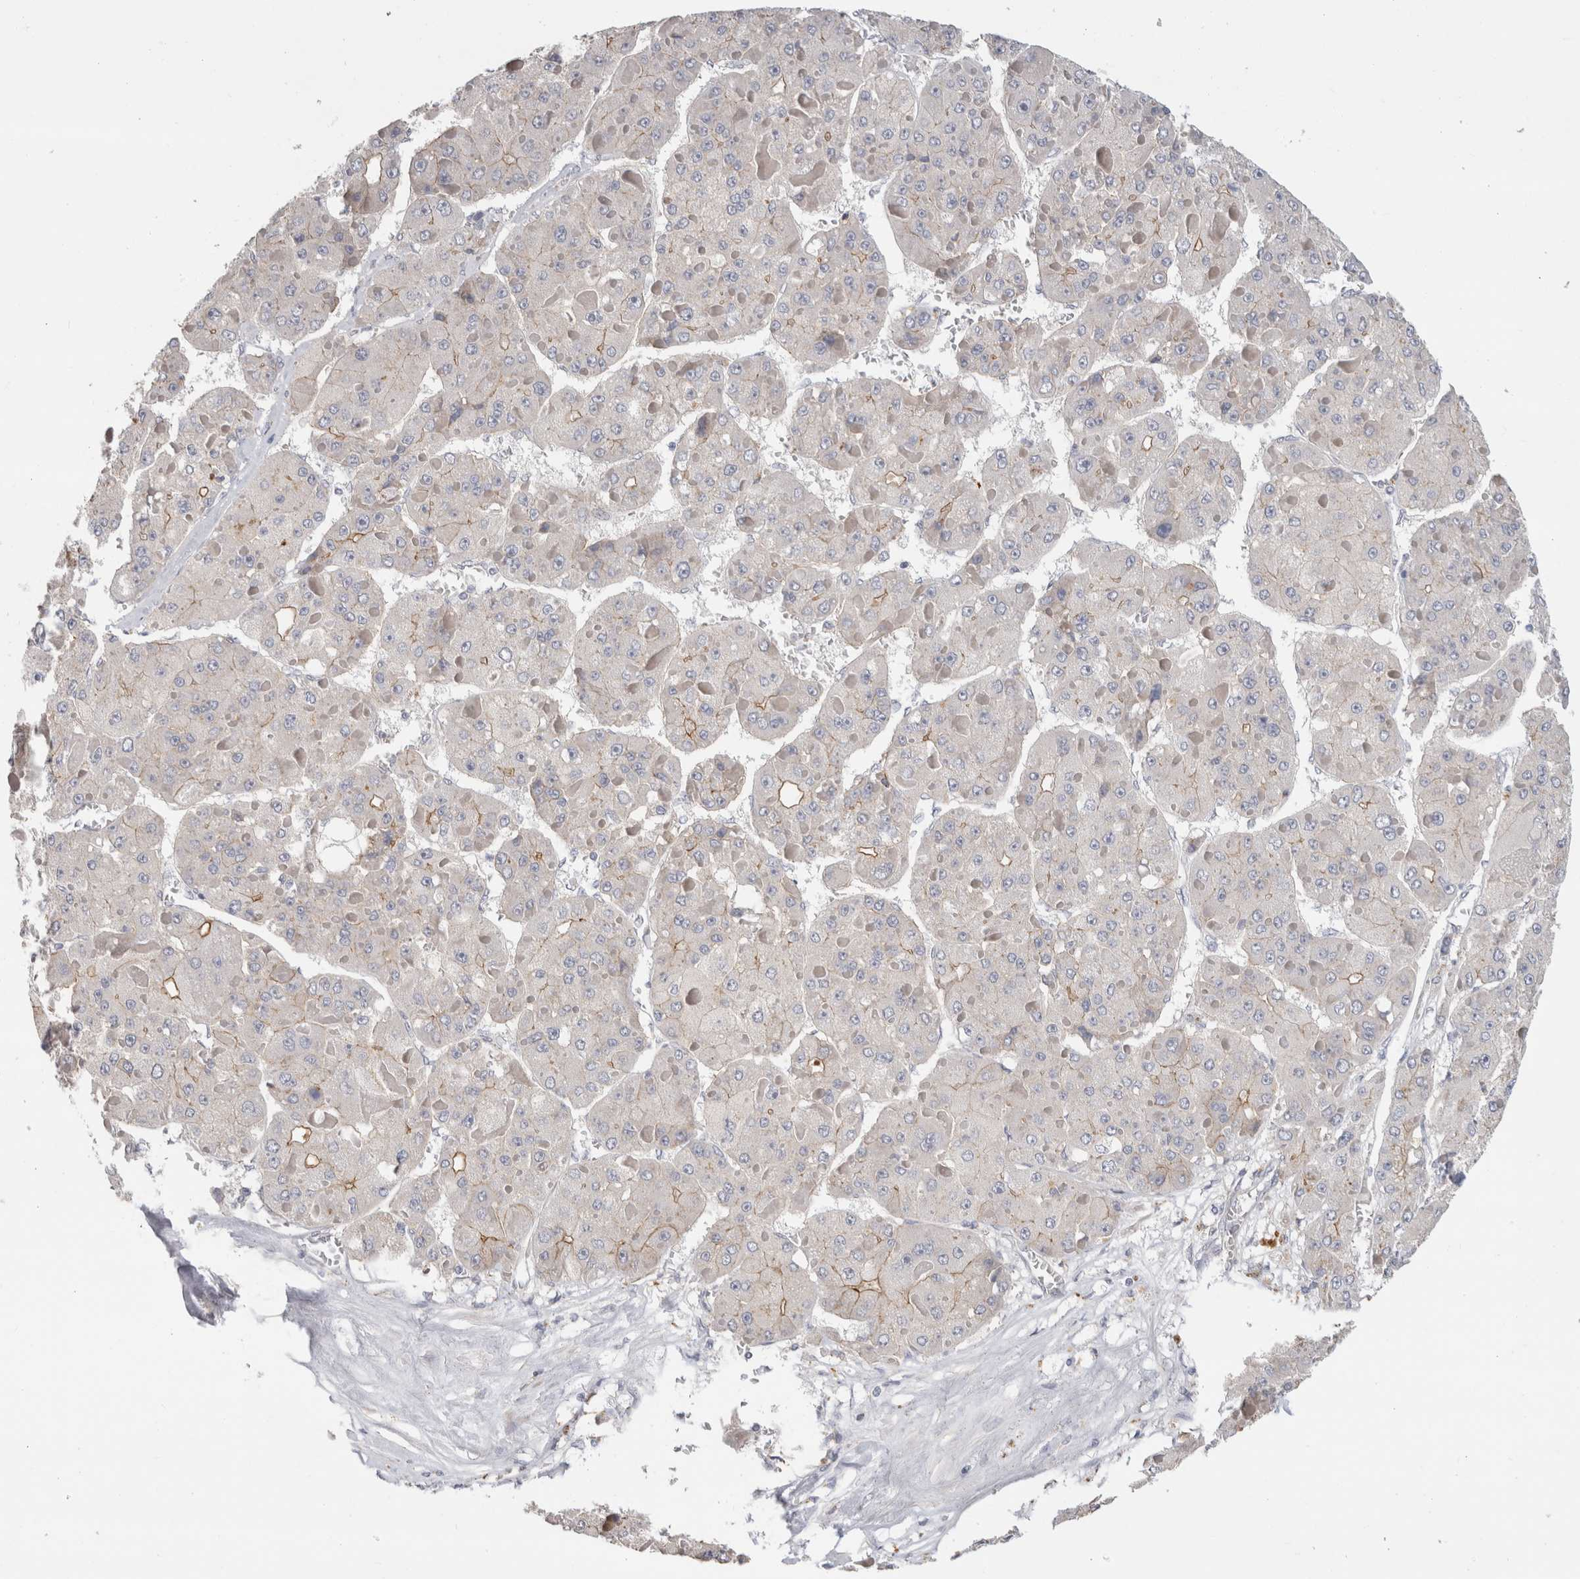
{"staining": {"intensity": "moderate", "quantity": "<25%", "location": "cytoplasmic/membranous"}, "tissue": "liver cancer", "cell_type": "Tumor cells", "image_type": "cancer", "snomed": [{"axis": "morphology", "description": "Carcinoma, Hepatocellular, NOS"}, {"axis": "topography", "description": "Liver"}], "caption": "Immunohistochemistry (IHC) of human liver cancer displays low levels of moderate cytoplasmic/membranous positivity in approximately <25% of tumor cells. The protein is stained brown, and the nuclei are stained in blue (DAB IHC with brightfield microscopy, high magnification).", "gene": "AFP", "patient": {"sex": "female", "age": 73}}